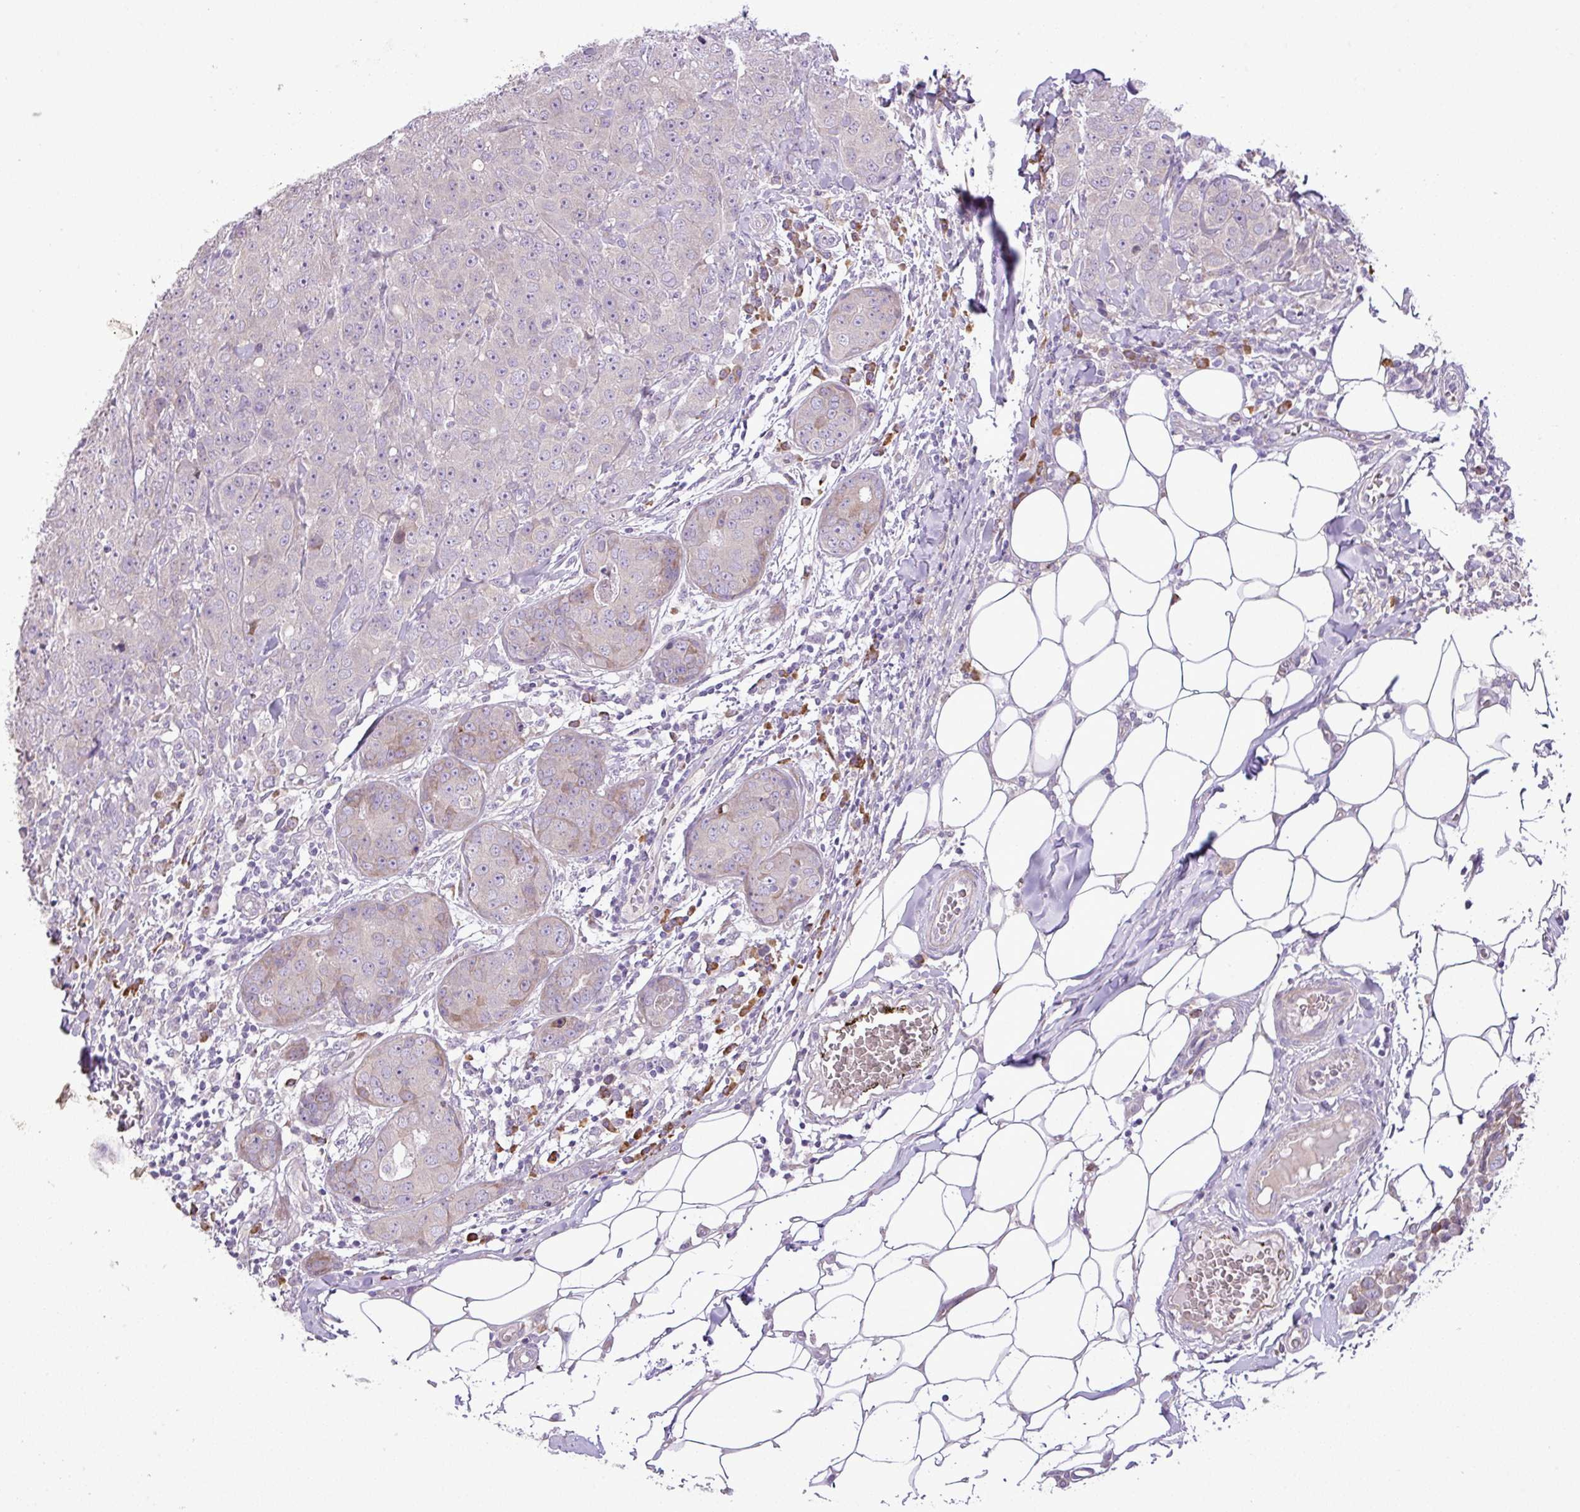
{"staining": {"intensity": "weak", "quantity": "<25%", "location": "cytoplasmic/membranous"}, "tissue": "breast cancer", "cell_type": "Tumor cells", "image_type": "cancer", "snomed": [{"axis": "morphology", "description": "Duct carcinoma"}, {"axis": "topography", "description": "Breast"}], "caption": "High power microscopy micrograph of an IHC image of breast infiltrating ductal carcinoma, revealing no significant expression in tumor cells.", "gene": "MOCS3", "patient": {"sex": "female", "age": 43}}